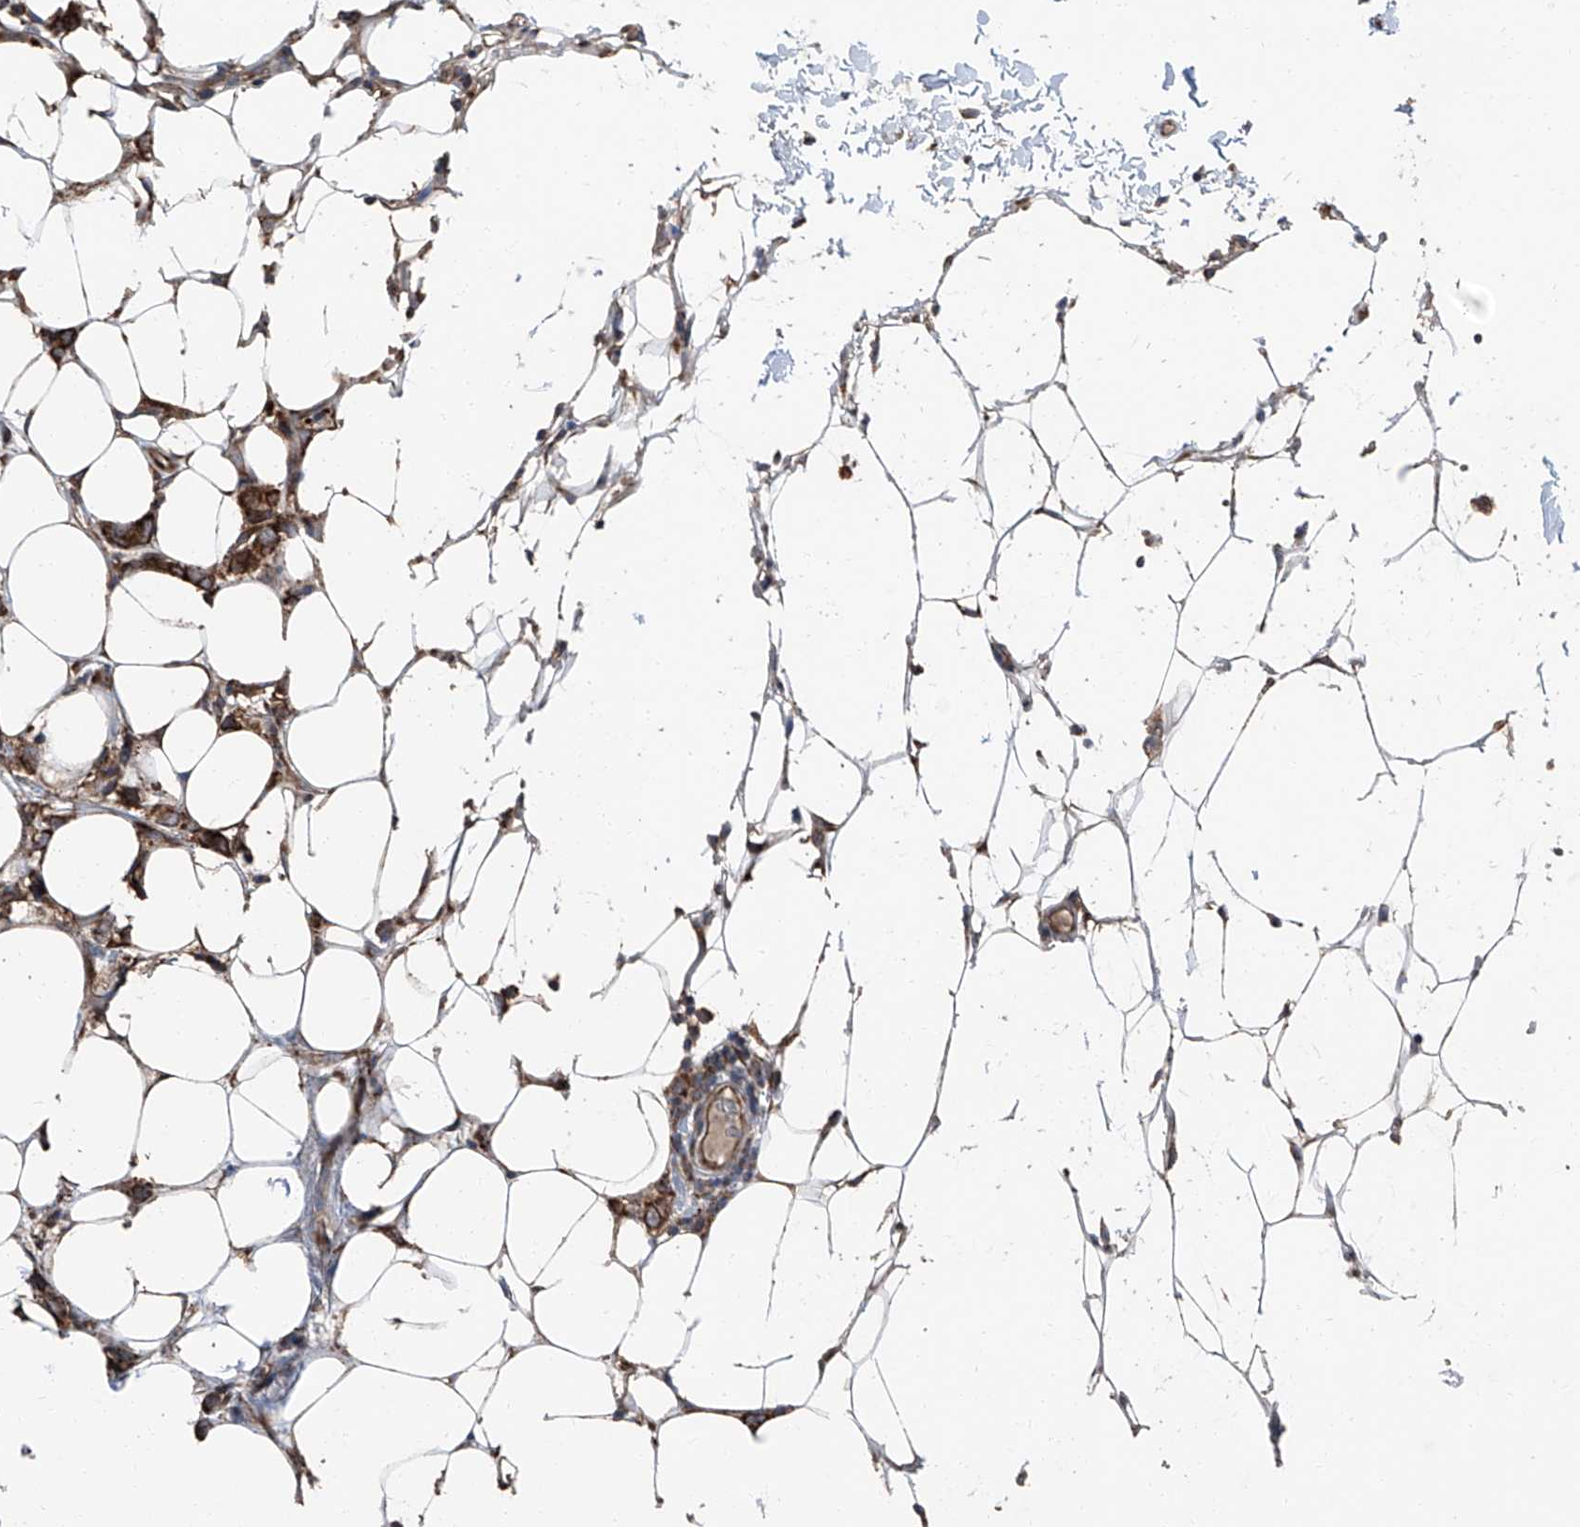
{"staining": {"intensity": "strong", "quantity": ">75%", "location": "cytoplasmic/membranous"}, "tissue": "breast cancer", "cell_type": "Tumor cells", "image_type": "cancer", "snomed": [{"axis": "morphology", "description": "Normal tissue, NOS"}, {"axis": "morphology", "description": "Lobular carcinoma"}, {"axis": "topography", "description": "Breast"}], "caption": "Protein staining shows strong cytoplasmic/membranous expression in about >75% of tumor cells in breast cancer.", "gene": "LIMK1", "patient": {"sex": "female", "age": 47}}